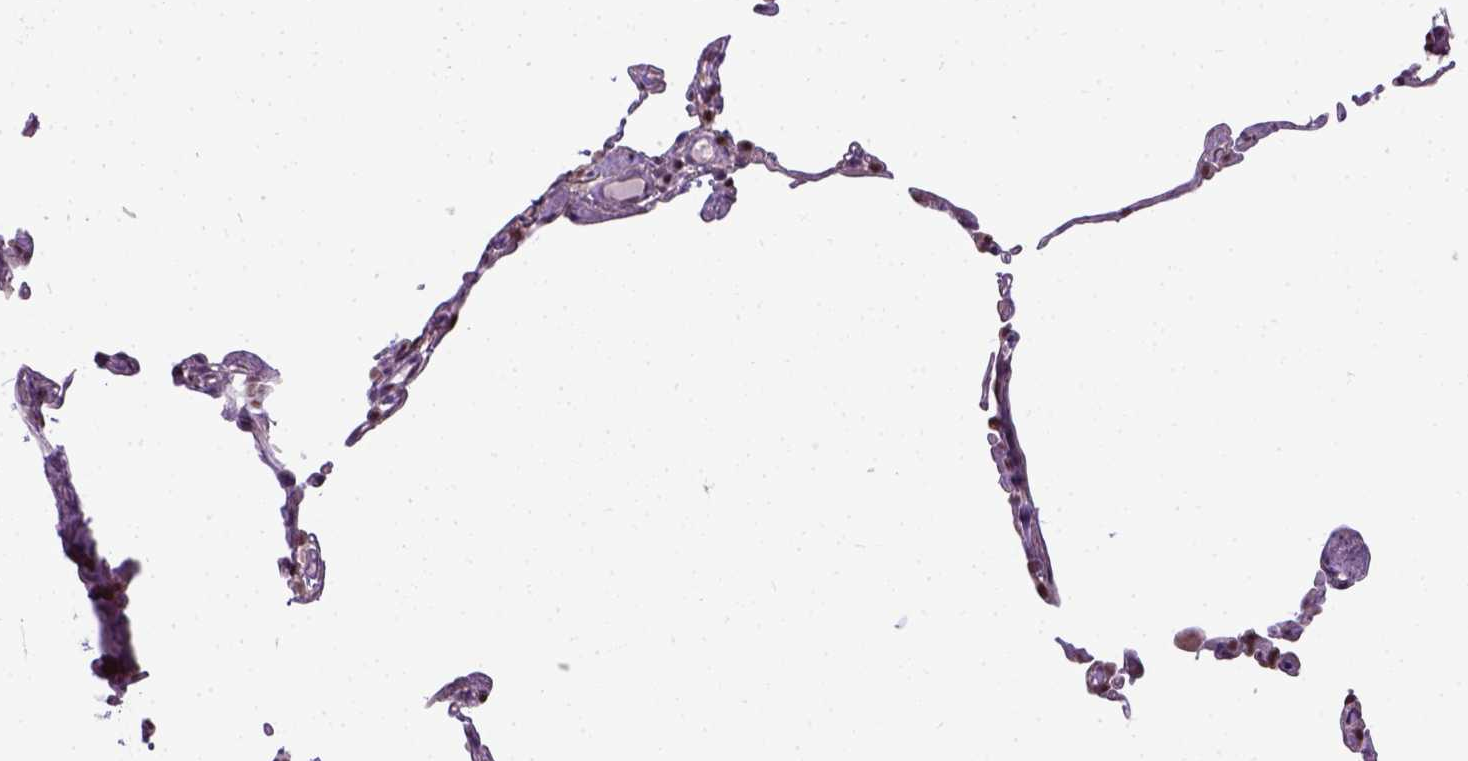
{"staining": {"intensity": "strong", "quantity": ">75%", "location": "nuclear"}, "tissue": "lung", "cell_type": "Alveolar cells", "image_type": "normal", "snomed": [{"axis": "morphology", "description": "Normal tissue, NOS"}, {"axis": "topography", "description": "Lung"}], "caption": "Normal lung demonstrates strong nuclear positivity in about >75% of alveolar cells, visualized by immunohistochemistry.", "gene": "UBA3", "patient": {"sex": "female", "age": 57}}